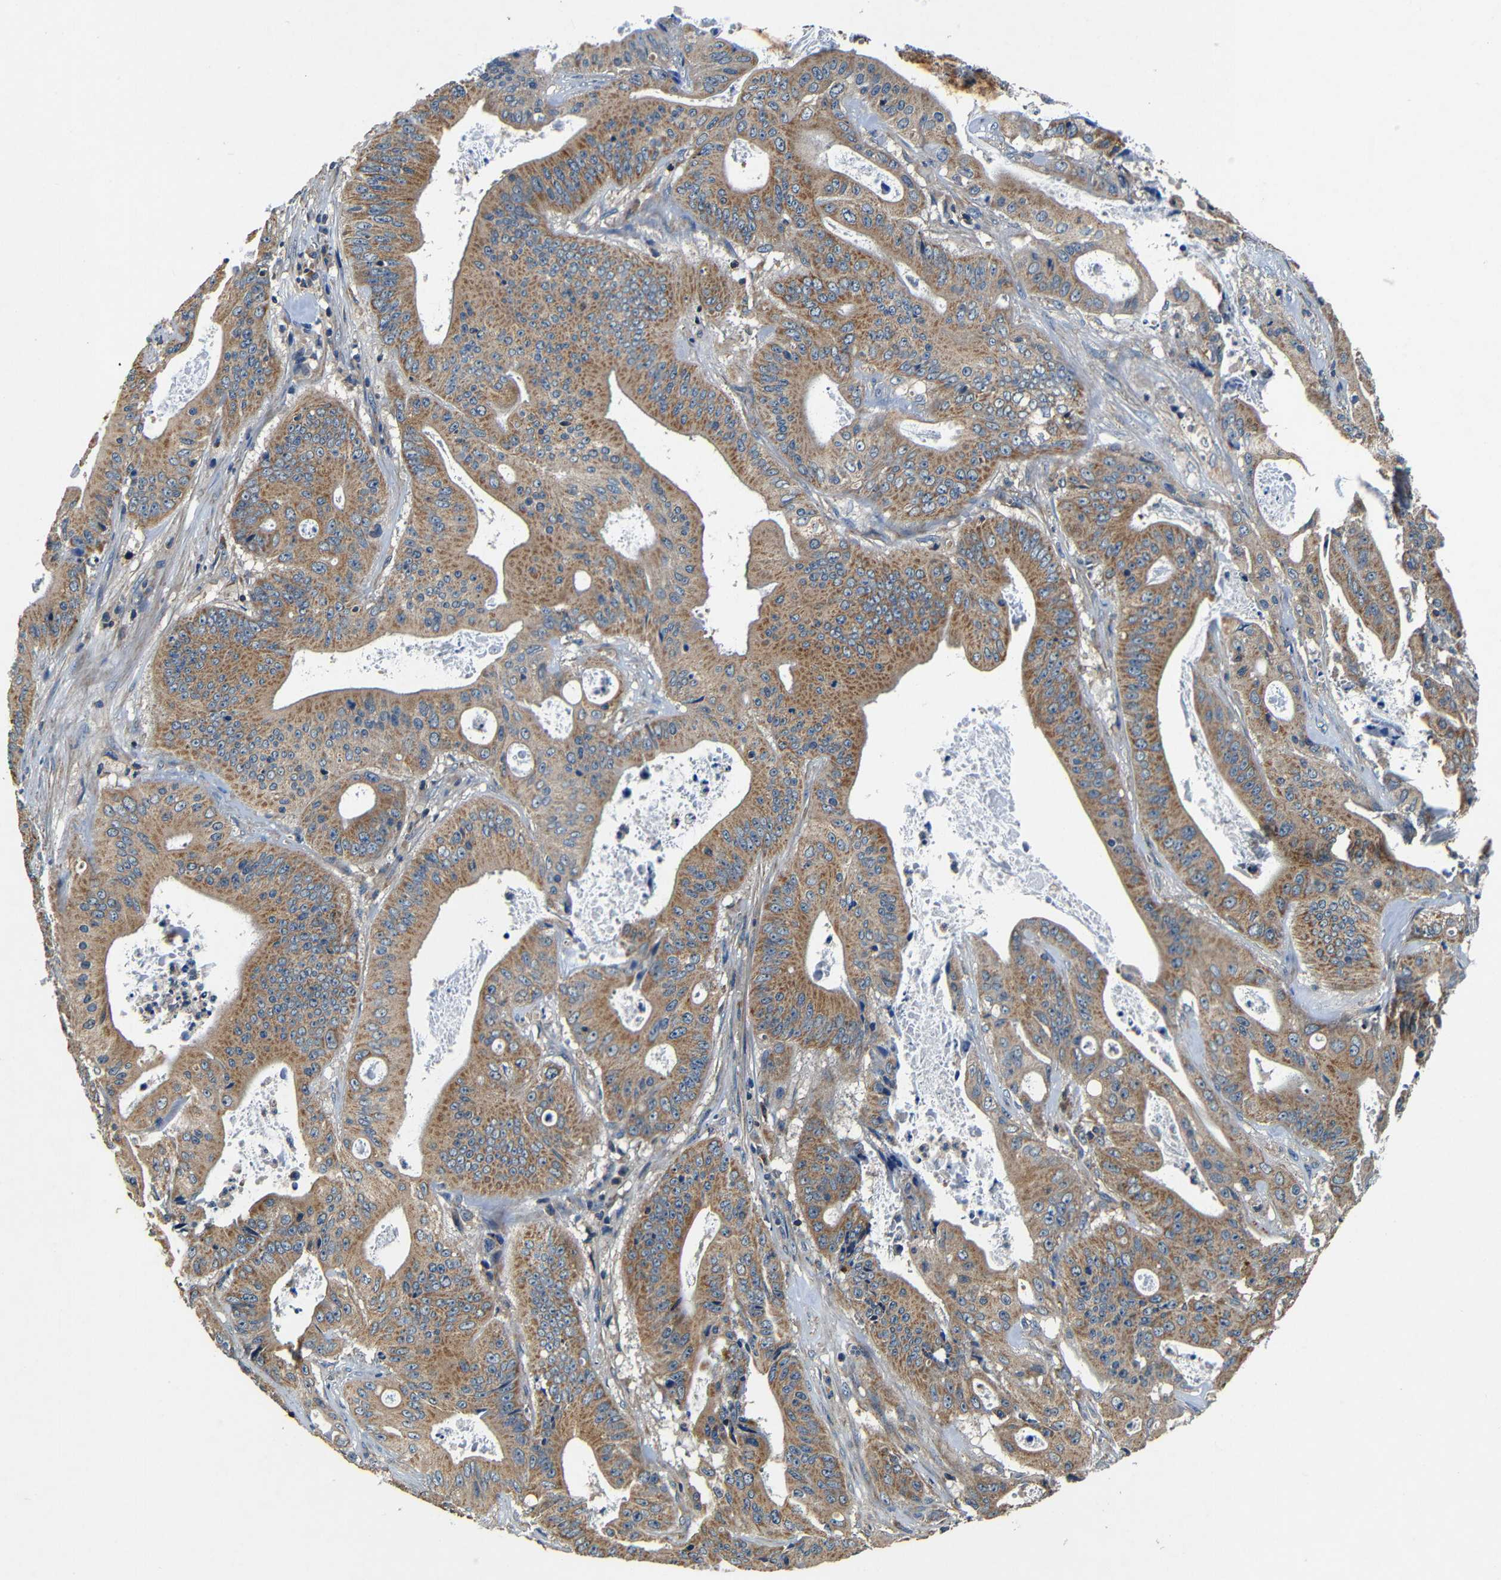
{"staining": {"intensity": "moderate", "quantity": ">75%", "location": "cytoplasmic/membranous"}, "tissue": "pancreatic cancer", "cell_type": "Tumor cells", "image_type": "cancer", "snomed": [{"axis": "morphology", "description": "Normal tissue, NOS"}, {"axis": "topography", "description": "Lymph node"}], "caption": "Pancreatic cancer was stained to show a protein in brown. There is medium levels of moderate cytoplasmic/membranous positivity in approximately >75% of tumor cells.", "gene": "MTX1", "patient": {"sex": "male", "age": 62}}